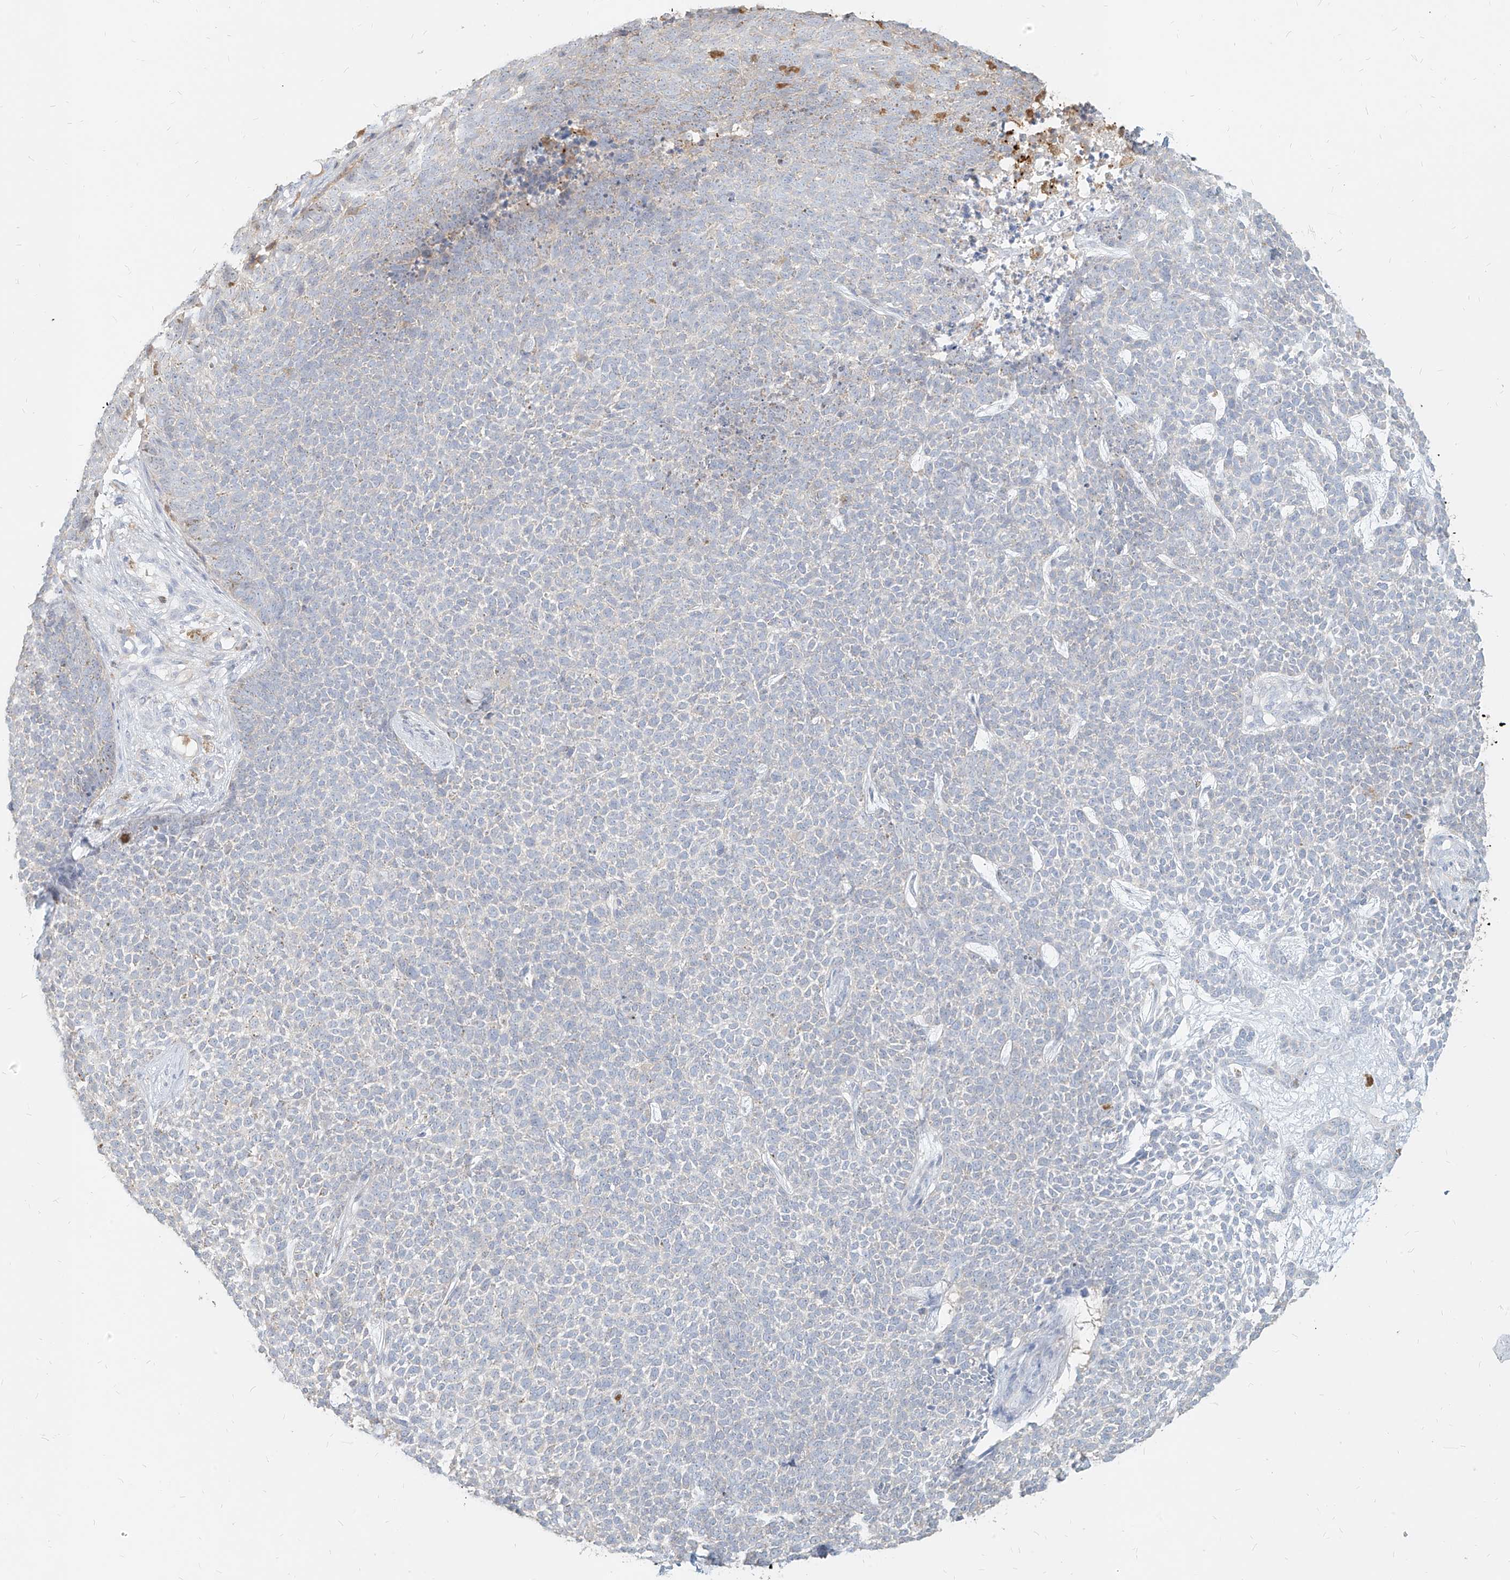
{"staining": {"intensity": "negative", "quantity": "none", "location": "none"}, "tissue": "skin cancer", "cell_type": "Tumor cells", "image_type": "cancer", "snomed": [{"axis": "morphology", "description": "Basal cell carcinoma"}, {"axis": "topography", "description": "Skin"}], "caption": "Immunohistochemical staining of skin cancer exhibits no significant staining in tumor cells.", "gene": "PGD", "patient": {"sex": "female", "age": 84}}